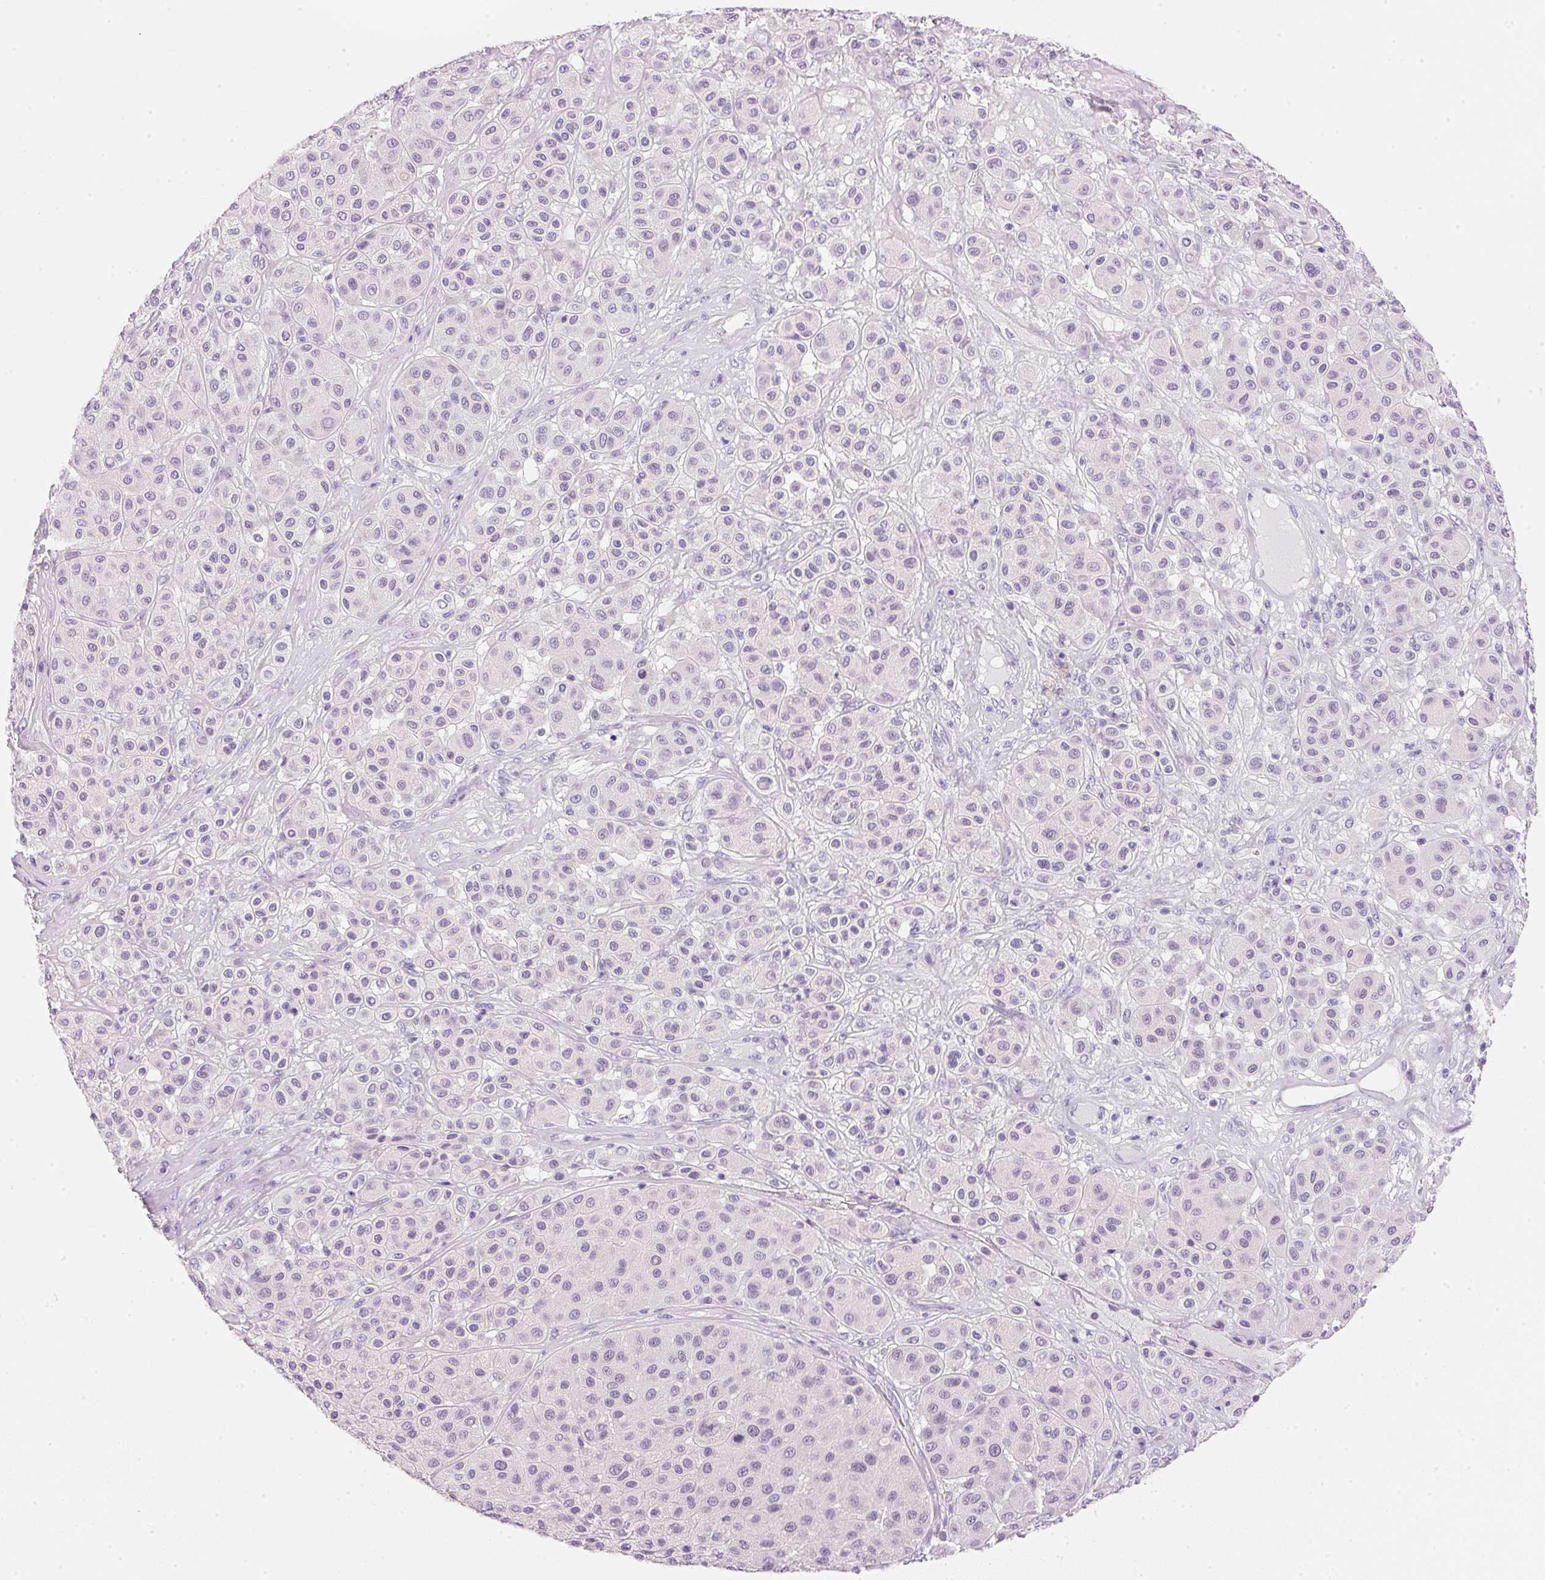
{"staining": {"intensity": "negative", "quantity": "none", "location": "none"}, "tissue": "melanoma", "cell_type": "Tumor cells", "image_type": "cancer", "snomed": [{"axis": "morphology", "description": "Malignant melanoma, Metastatic site"}, {"axis": "topography", "description": "Smooth muscle"}], "caption": "This is an immunohistochemistry (IHC) photomicrograph of human melanoma. There is no expression in tumor cells.", "gene": "IGFBP1", "patient": {"sex": "male", "age": 41}}